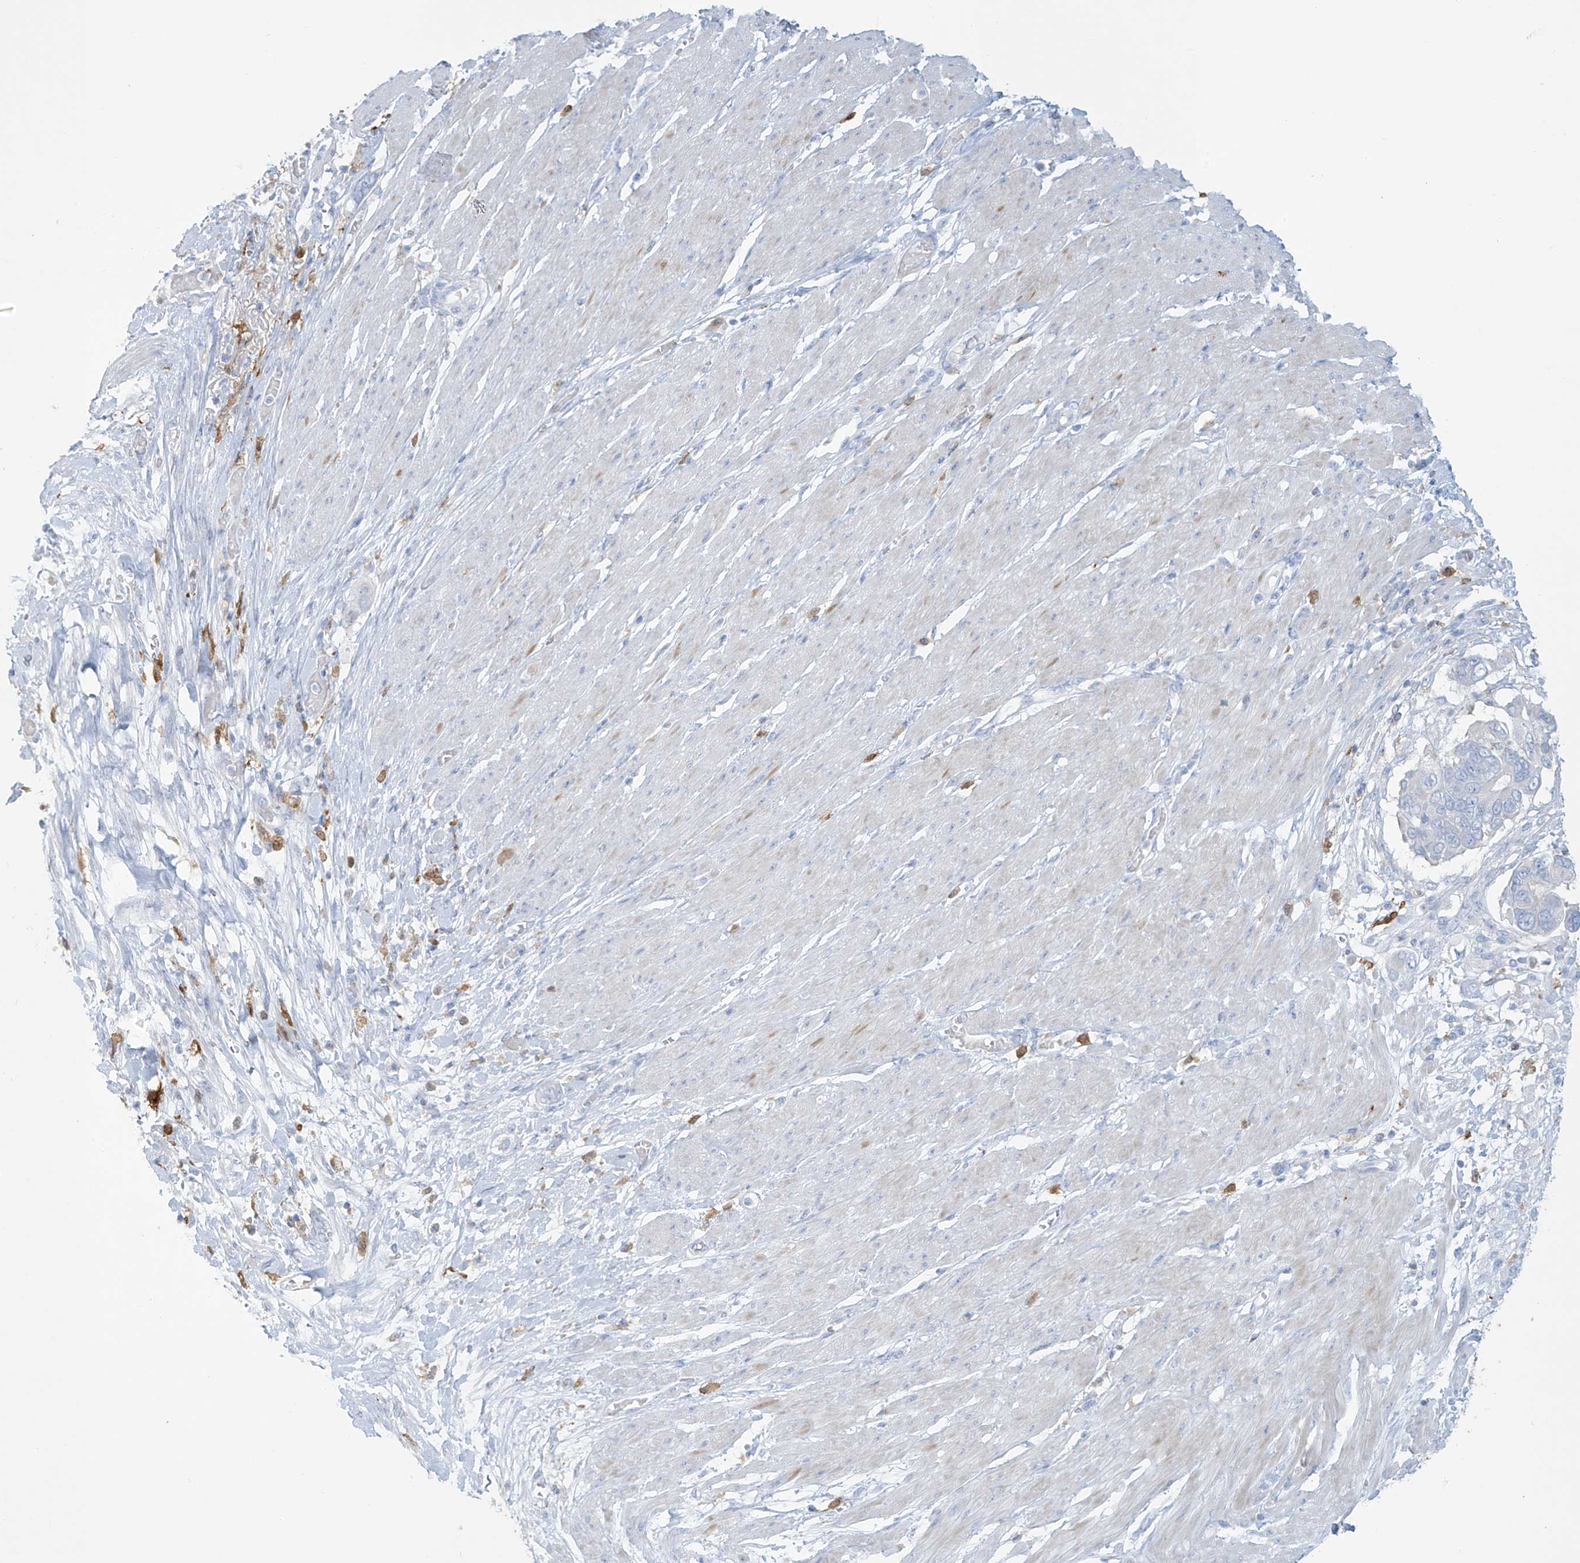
{"staining": {"intensity": "negative", "quantity": "none", "location": "none"}, "tissue": "pancreatic cancer", "cell_type": "Tumor cells", "image_type": "cancer", "snomed": [{"axis": "morphology", "description": "Adenocarcinoma, NOS"}, {"axis": "topography", "description": "Pancreas"}], "caption": "Immunohistochemistry (IHC) of pancreatic cancer (adenocarcinoma) demonstrates no positivity in tumor cells.", "gene": "TRMT2B", "patient": {"sex": "male", "age": 68}}